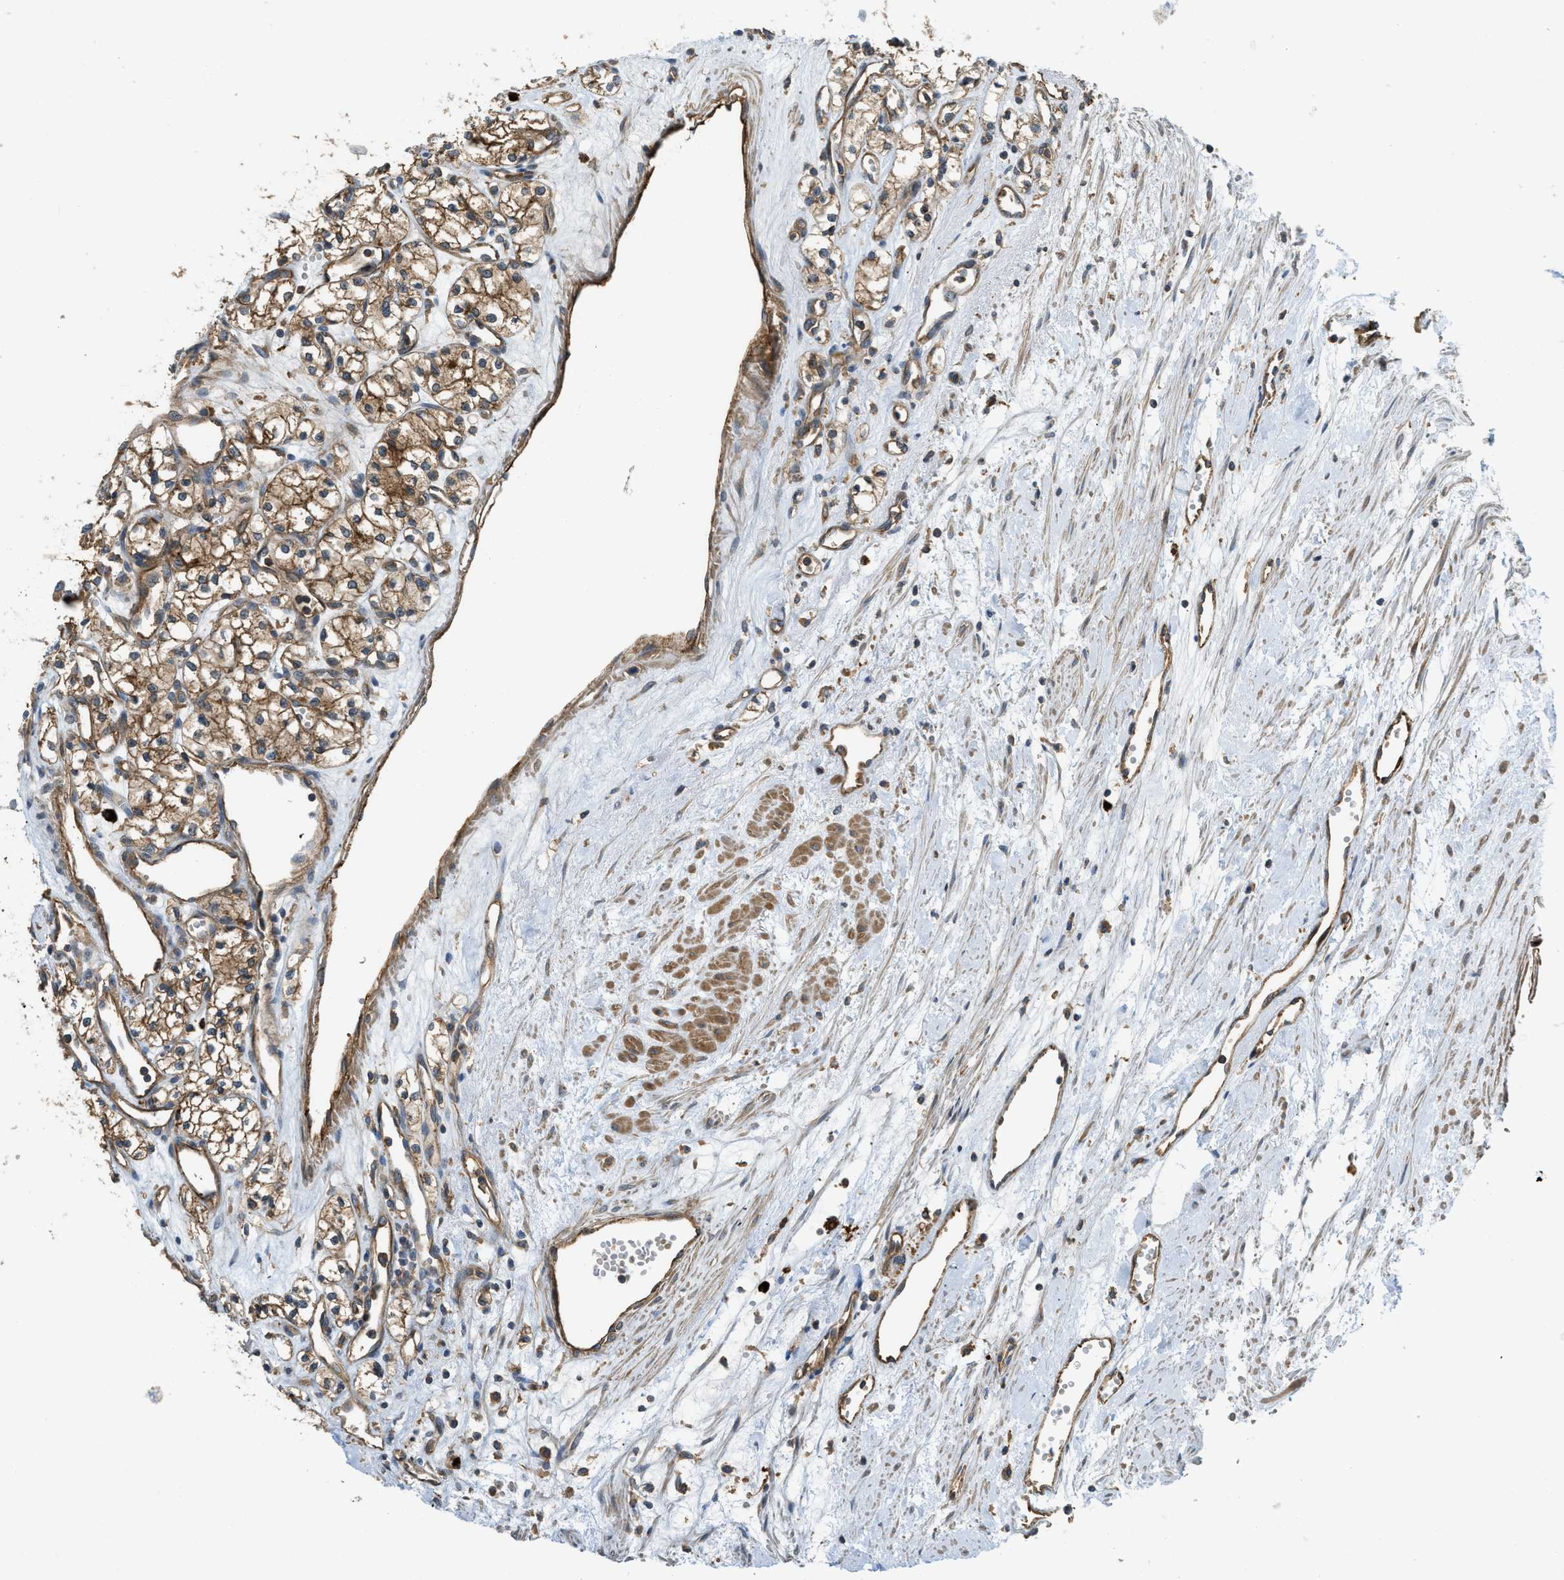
{"staining": {"intensity": "moderate", "quantity": ">75%", "location": "cytoplasmic/membranous"}, "tissue": "renal cancer", "cell_type": "Tumor cells", "image_type": "cancer", "snomed": [{"axis": "morphology", "description": "Adenocarcinoma, NOS"}, {"axis": "topography", "description": "Kidney"}], "caption": "A brown stain labels moderate cytoplasmic/membranous expression of a protein in renal cancer tumor cells. Immunohistochemistry (ihc) stains the protein of interest in brown and the nuclei are stained blue.", "gene": "BAG4", "patient": {"sex": "male", "age": 59}}